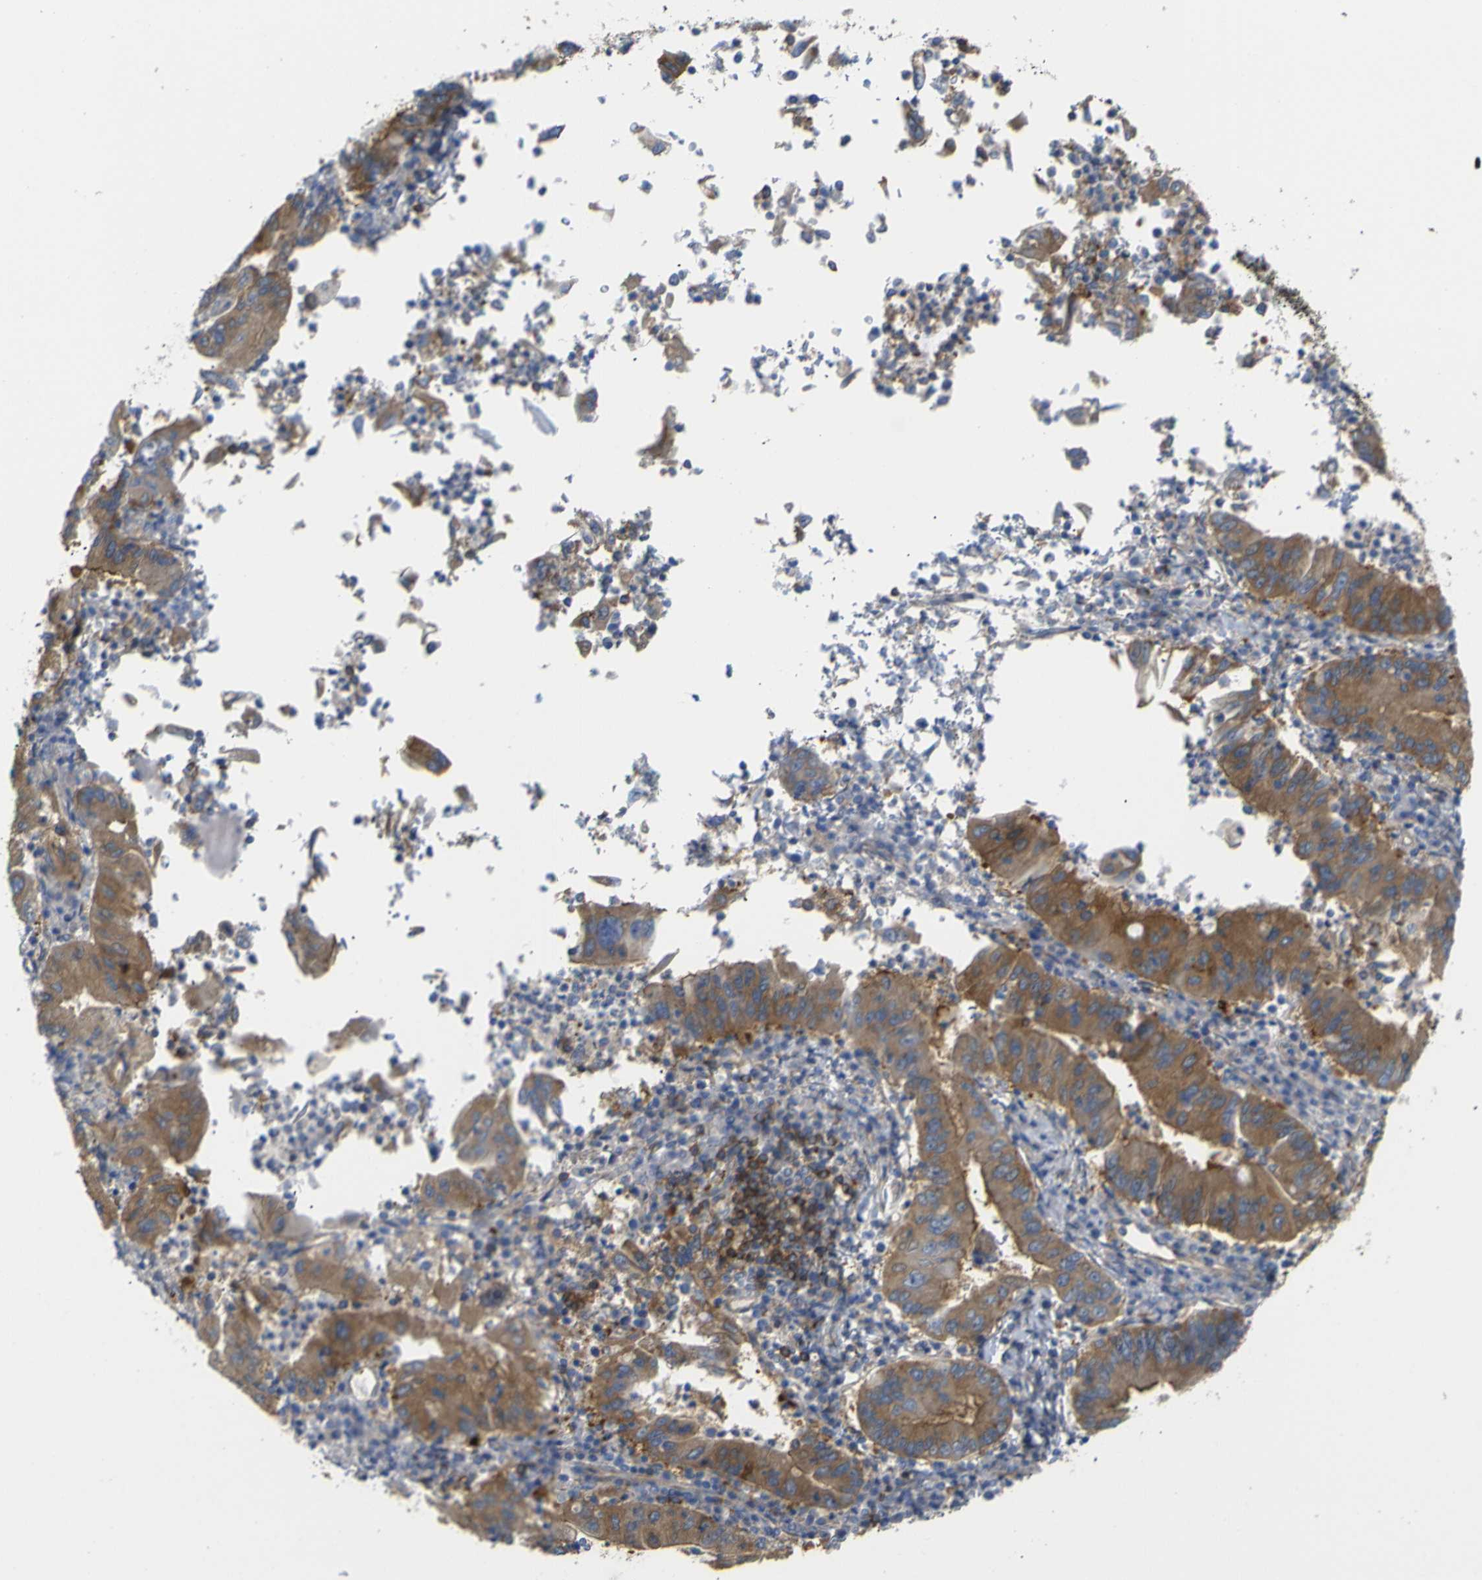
{"staining": {"intensity": "moderate", "quantity": ">75%", "location": "cytoplasmic/membranous"}, "tissue": "stomach cancer", "cell_type": "Tumor cells", "image_type": "cancer", "snomed": [{"axis": "morphology", "description": "Normal tissue, NOS"}, {"axis": "morphology", "description": "Adenocarcinoma, NOS"}, {"axis": "topography", "description": "Esophagus"}, {"axis": "topography", "description": "Stomach, upper"}, {"axis": "topography", "description": "Peripheral nerve tissue"}], "caption": "Immunohistochemistry photomicrograph of neoplastic tissue: stomach cancer (adenocarcinoma) stained using immunohistochemistry exhibits medium levels of moderate protein expression localized specifically in the cytoplasmic/membranous of tumor cells, appearing as a cytoplasmic/membranous brown color.", "gene": "SYPL1", "patient": {"sex": "male", "age": 62}}